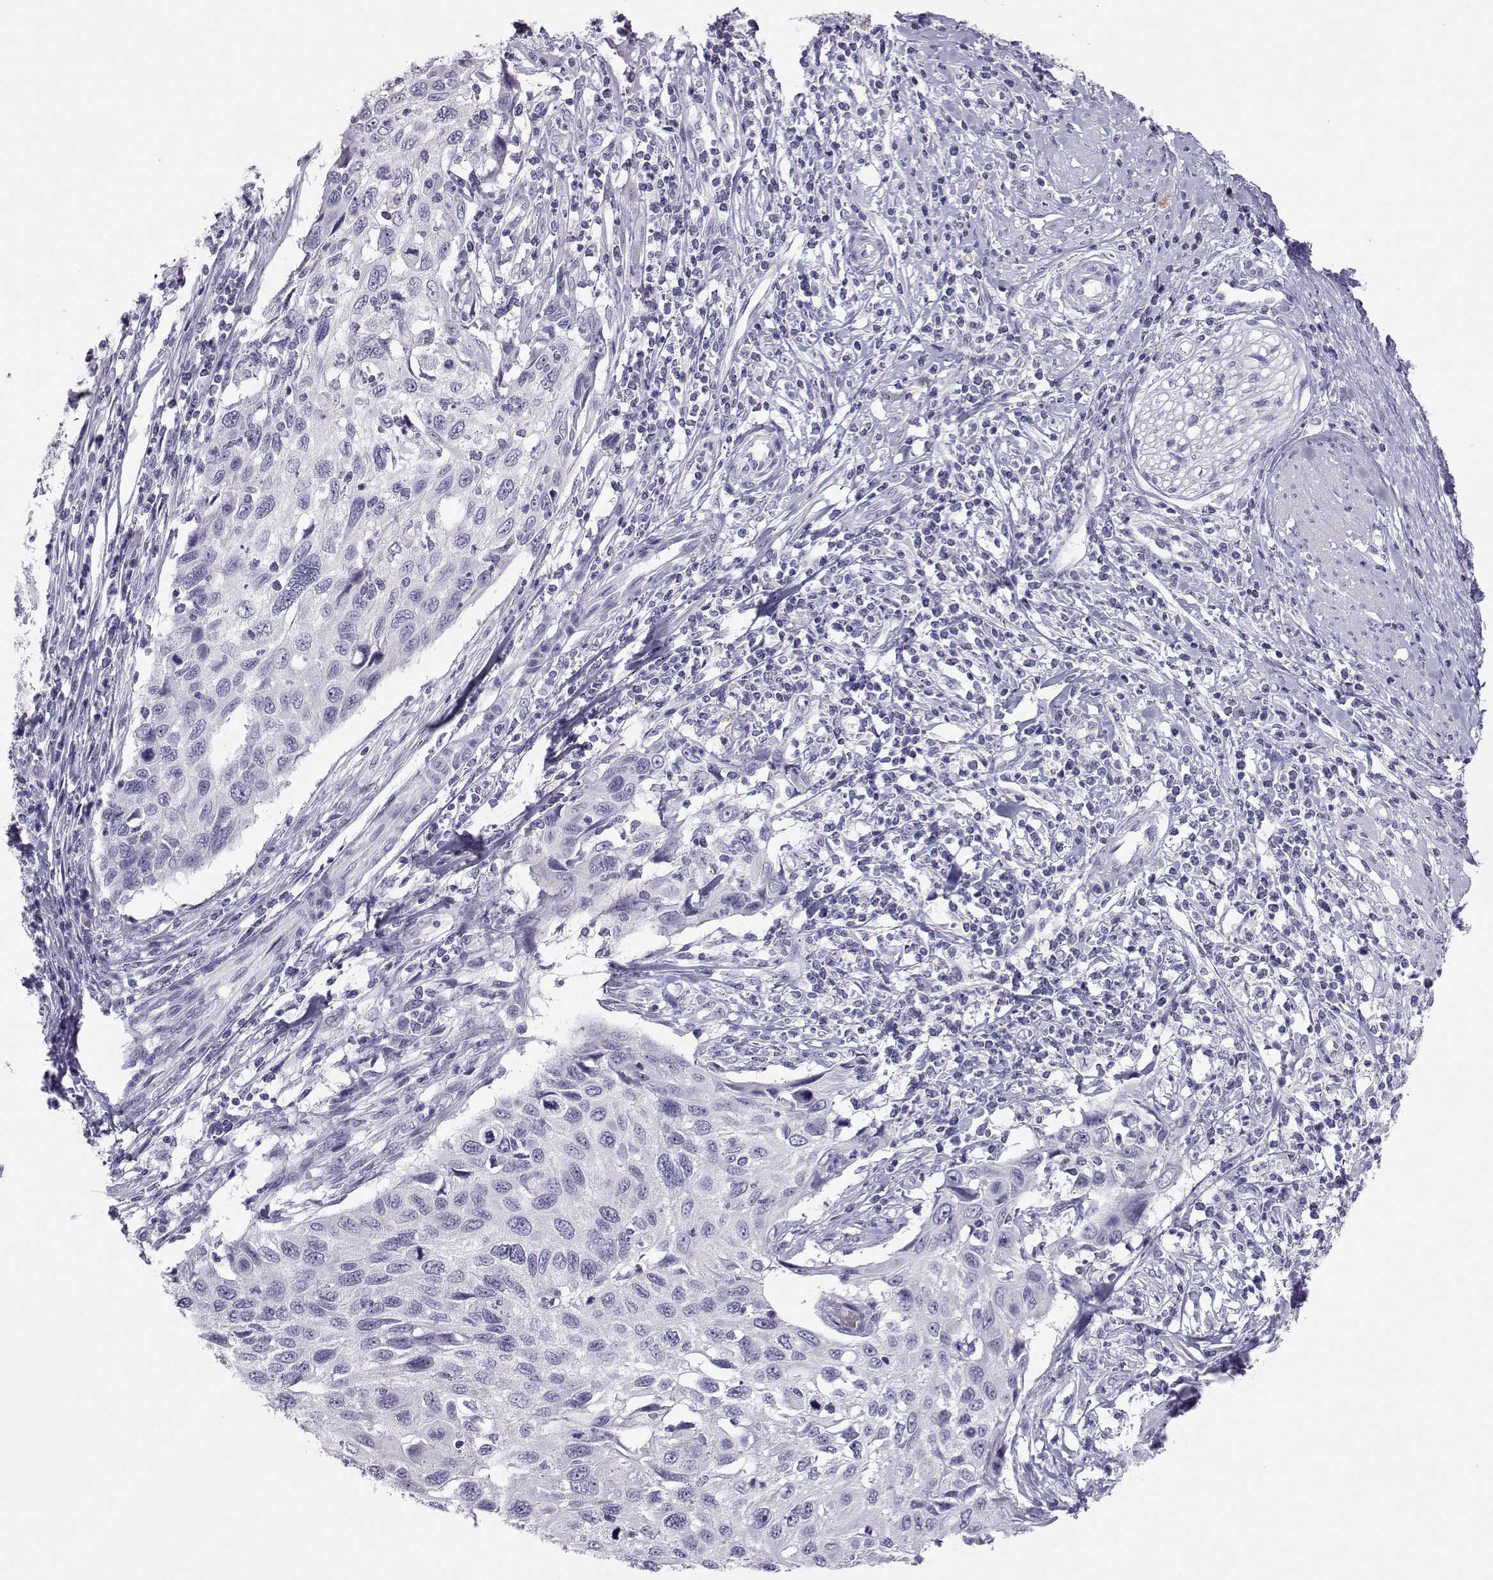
{"staining": {"intensity": "negative", "quantity": "none", "location": "none"}, "tissue": "cervical cancer", "cell_type": "Tumor cells", "image_type": "cancer", "snomed": [{"axis": "morphology", "description": "Squamous cell carcinoma, NOS"}, {"axis": "topography", "description": "Cervix"}], "caption": "DAB immunohistochemical staining of human cervical cancer demonstrates no significant positivity in tumor cells.", "gene": "TRPM7", "patient": {"sex": "female", "age": 70}}